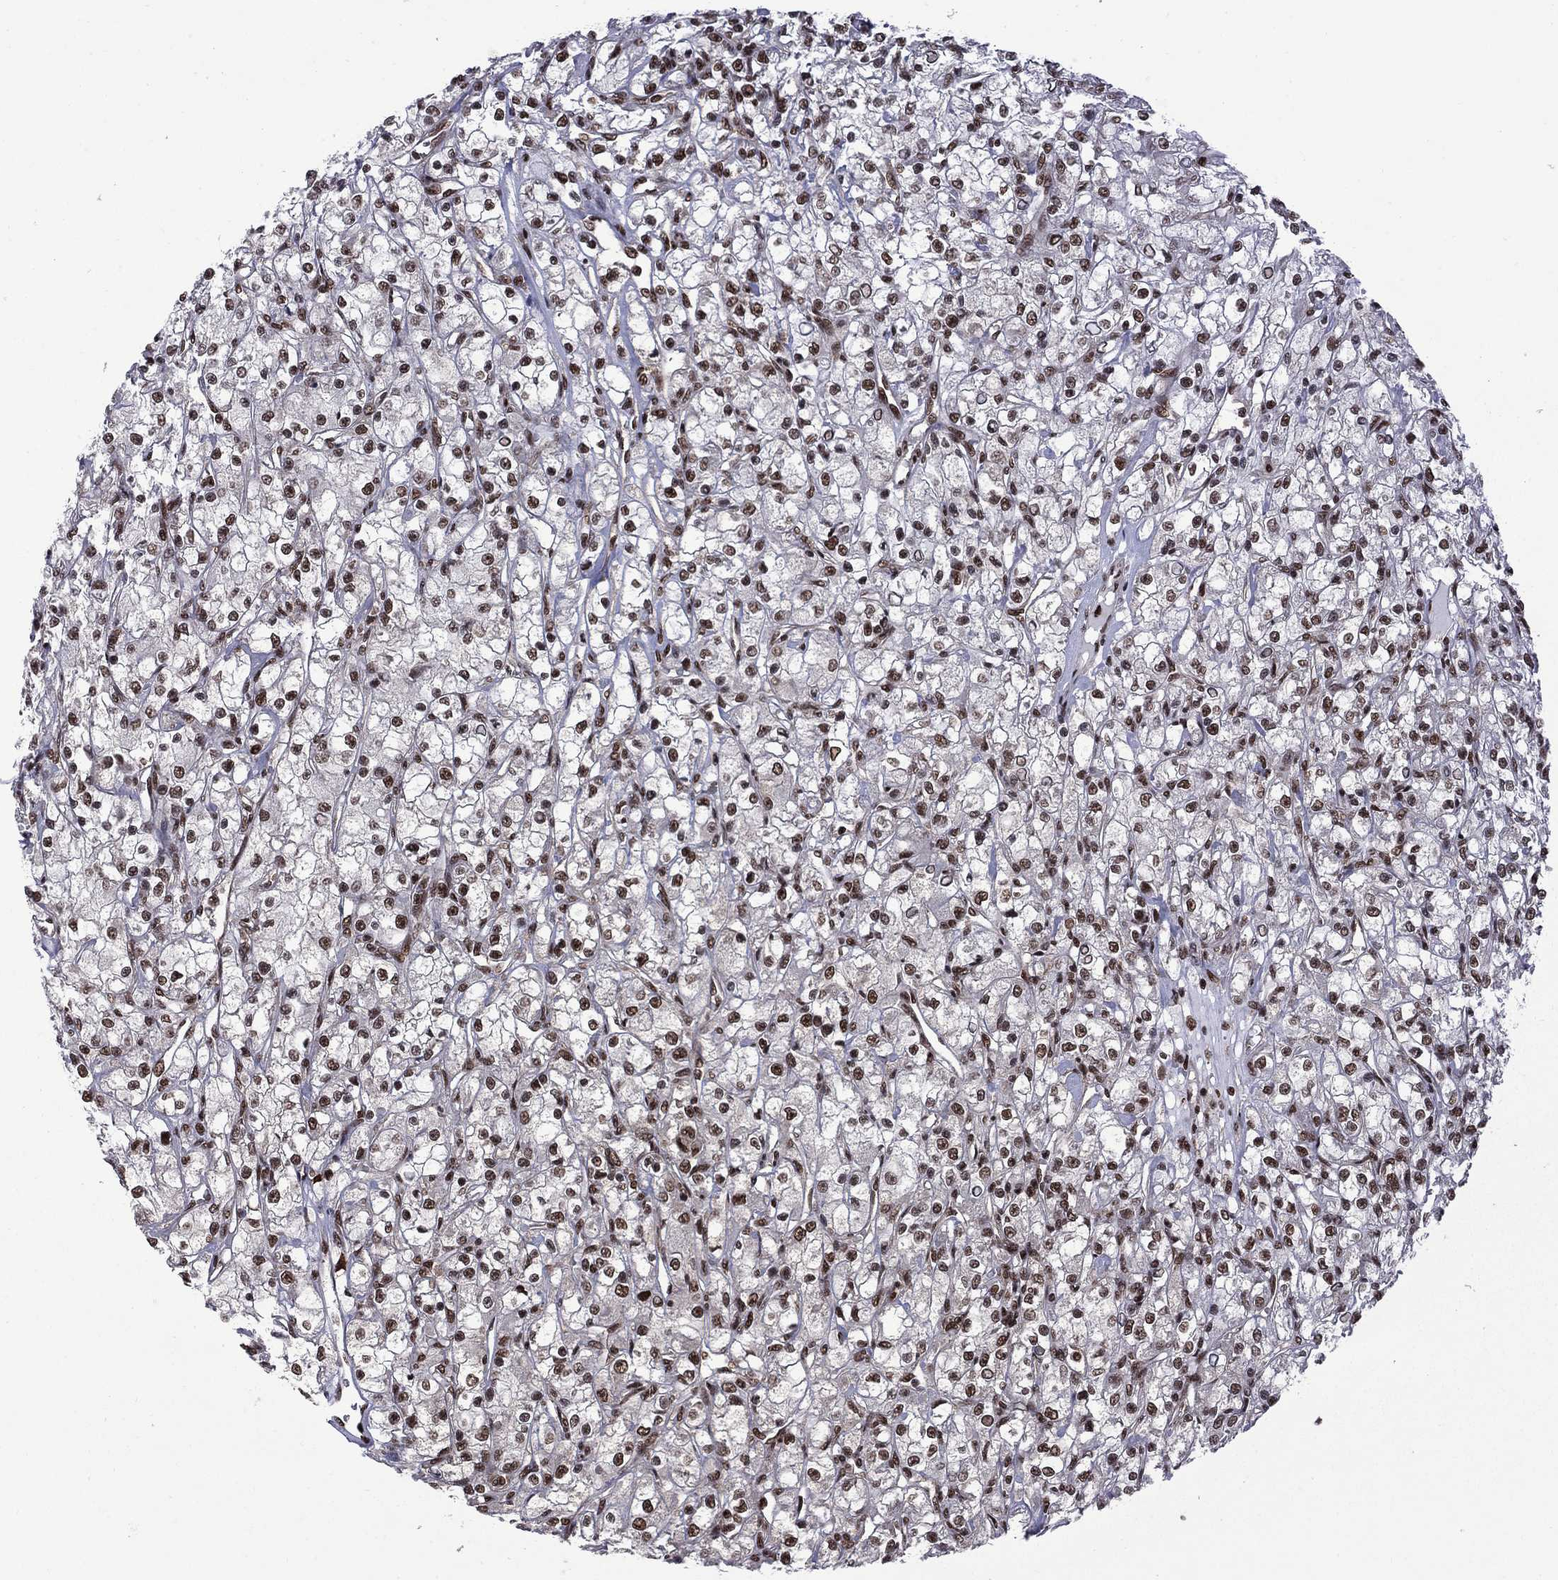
{"staining": {"intensity": "strong", "quantity": ">75%", "location": "nuclear"}, "tissue": "renal cancer", "cell_type": "Tumor cells", "image_type": "cancer", "snomed": [{"axis": "morphology", "description": "Adenocarcinoma, NOS"}, {"axis": "topography", "description": "Kidney"}], "caption": "Immunohistochemical staining of human renal cancer (adenocarcinoma) exhibits high levels of strong nuclear staining in approximately >75% of tumor cells.", "gene": "MED25", "patient": {"sex": "female", "age": 59}}